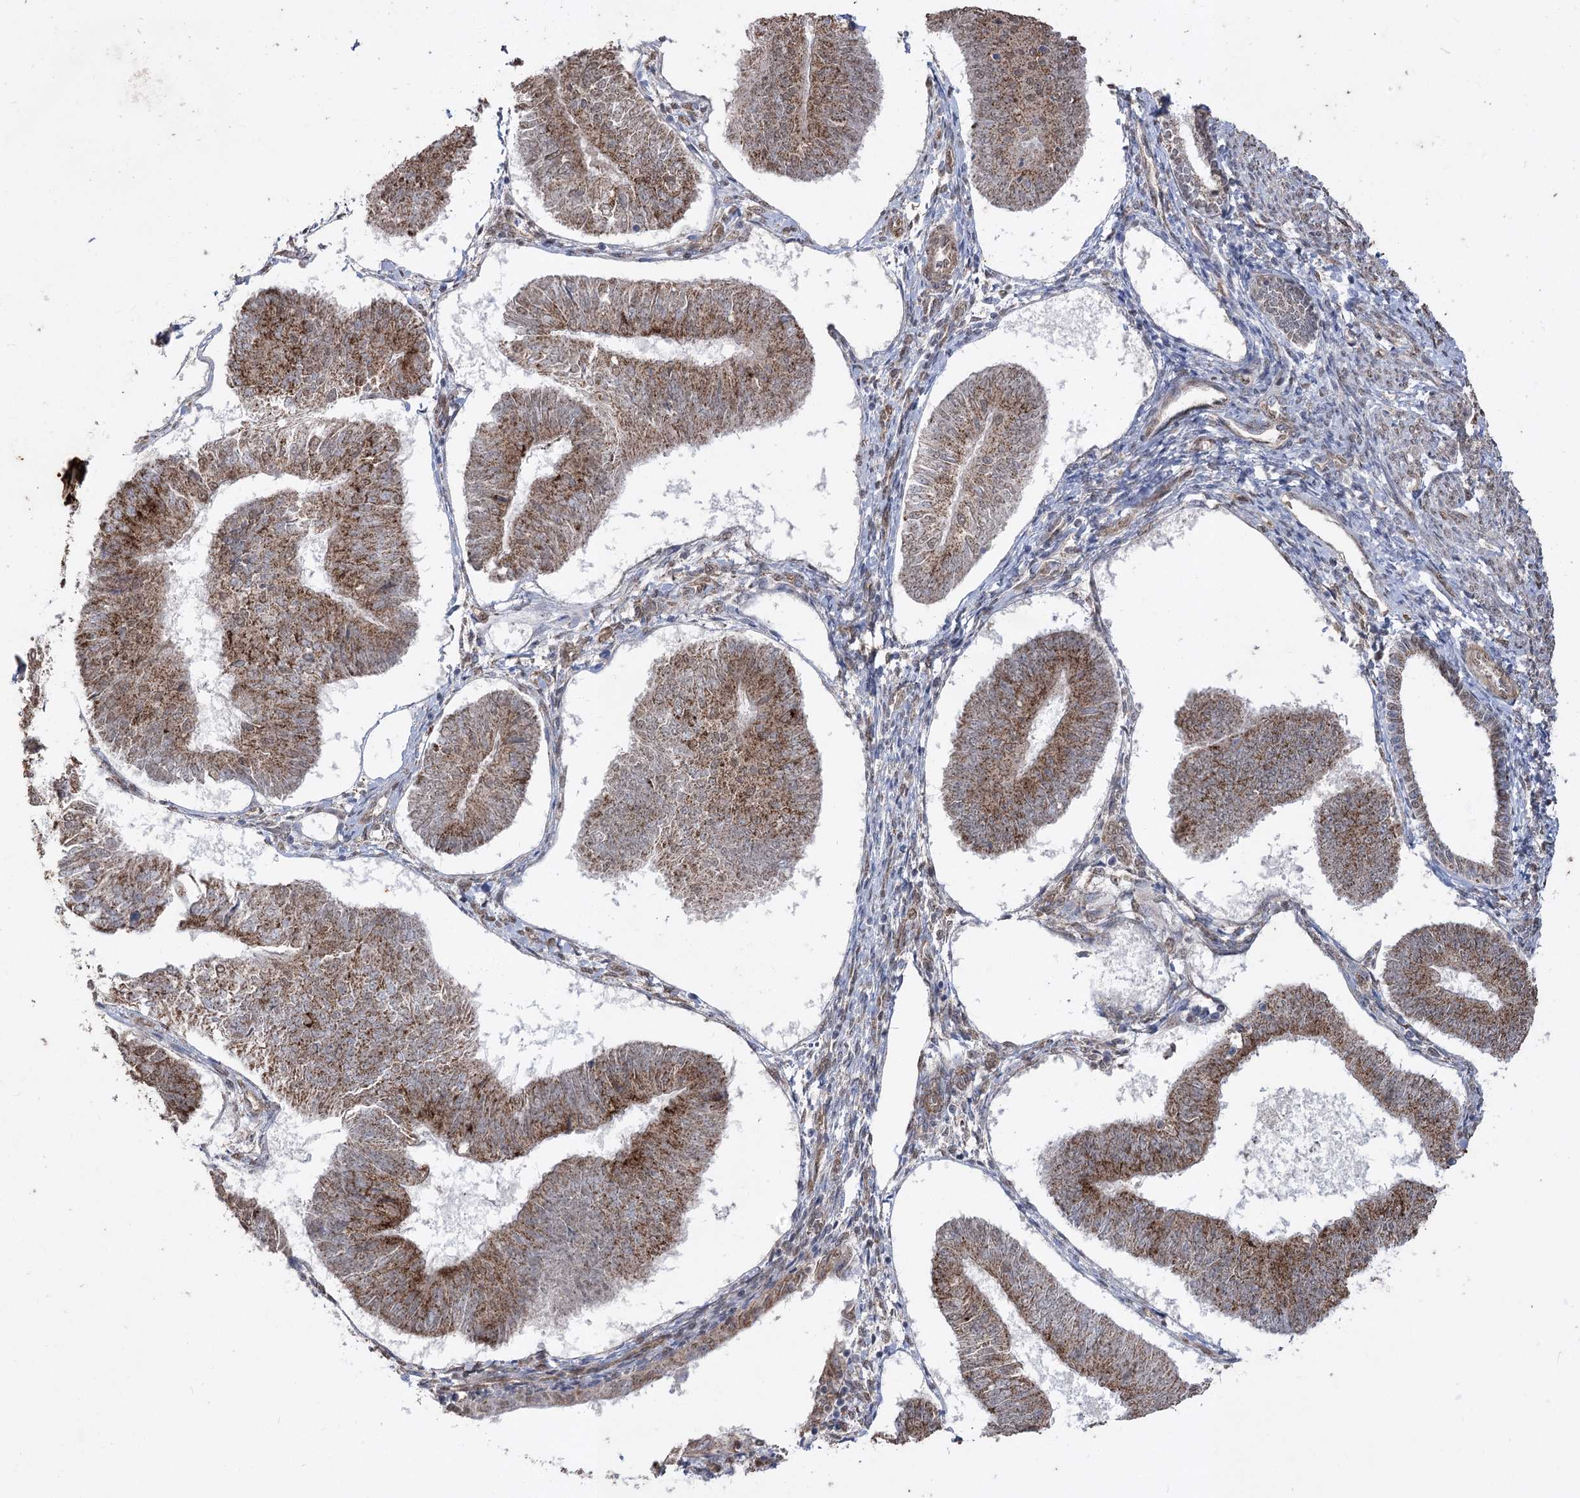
{"staining": {"intensity": "strong", "quantity": ">75%", "location": "cytoplasmic/membranous"}, "tissue": "endometrial cancer", "cell_type": "Tumor cells", "image_type": "cancer", "snomed": [{"axis": "morphology", "description": "Adenocarcinoma, NOS"}, {"axis": "topography", "description": "Endometrium"}], "caption": "Tumor cells exhibit high levels of strong cytoplasmic/membranous staining in approximately >75% of cells in human endometrial cancer (adenocarcinoma).", "gene": "ZSCAN23", "patient": {"sex": "female", "age": 58}}